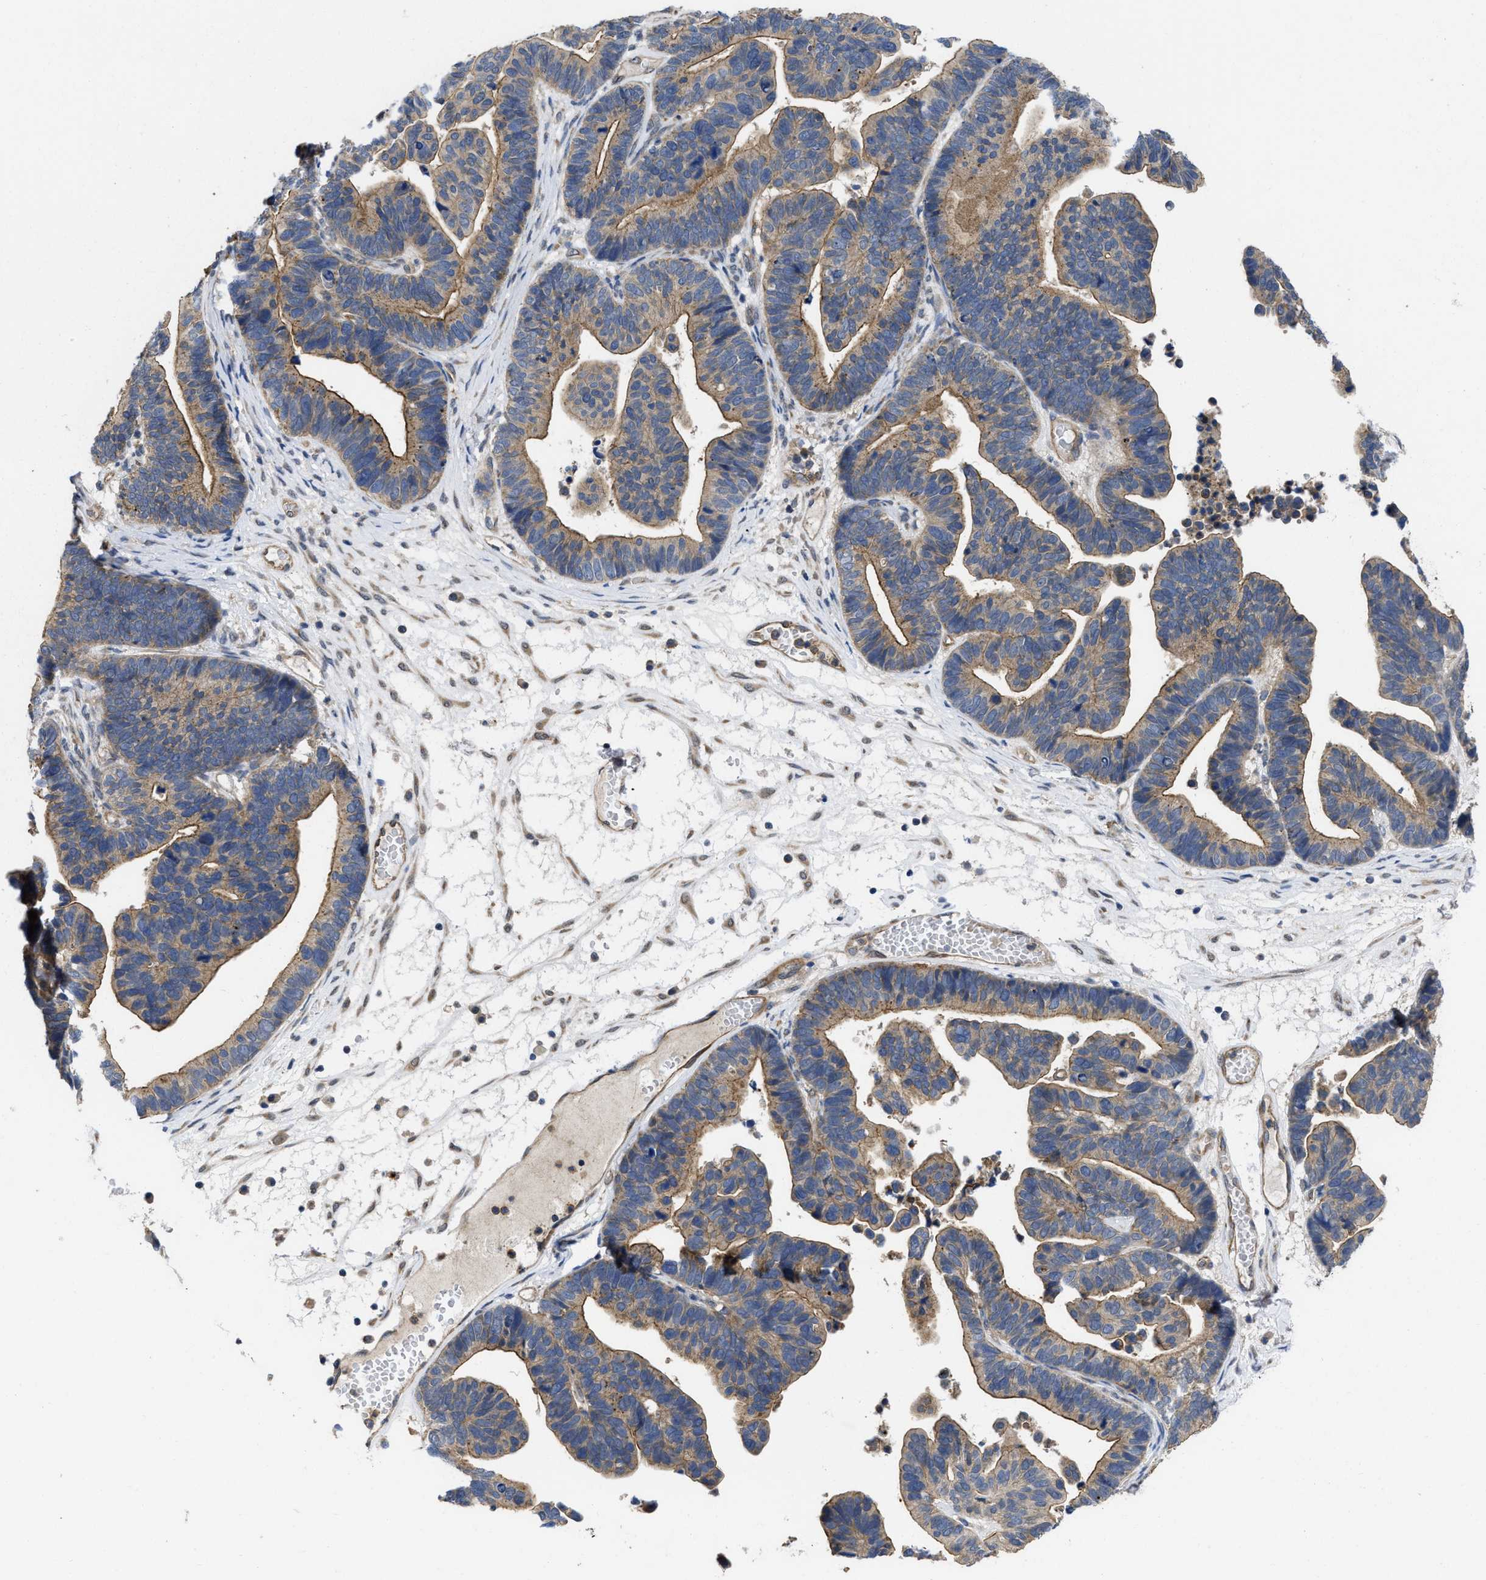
{"staining": {"intensity": "moderate", "quantity": ">75%", "location": "cytoplasmic/membranous"}, "tissue": "ovarian cancer", "cell_type": "Tumor cells", "image_type": "cancer", "snomed": [{"axis": "morphology", "description": "Cystadenocarcinoma, serous, NOS"}, {"axis": "topography", "description": "Ovary"}], "caption": "Immunohistochemistry image of human ovarian cancer (serous cystadenocarcinoma) stained for a protein (brown), which exhibits medium levels of moderate cytoplasmic/membranous positivity in approximately >75% of tumor cells.", "gene": "PKD2", "patient": {"sex": "female", "age": 56}}